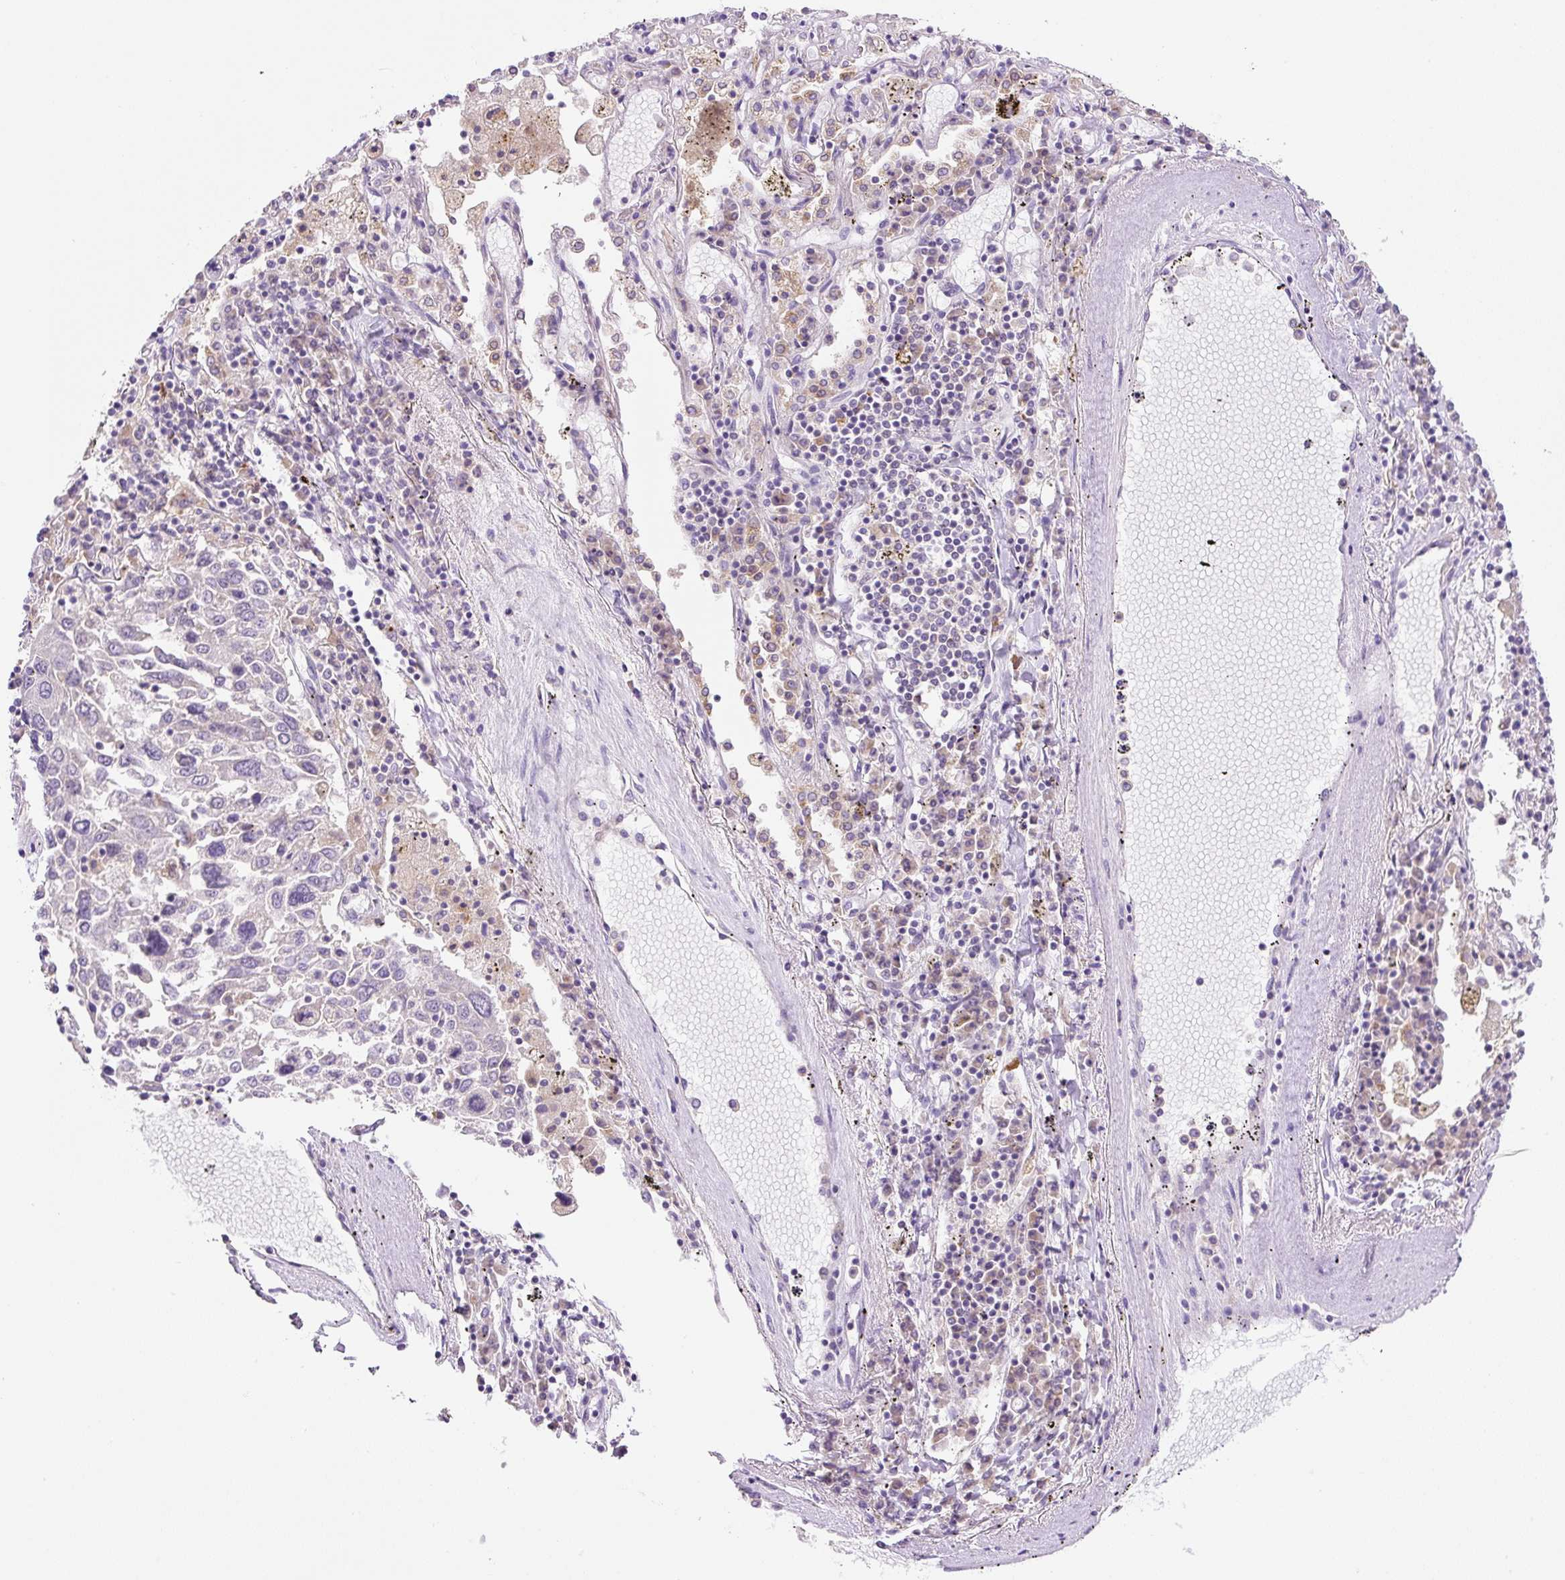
{"staining": {"intensity": "negative", "quantity": "none", "location": "none"}, "tissue": "lung cancer", "cell_type": "Tumor cells", "image_type": "cancer", "snomed": [{"axis": "morphology", "description": "Squamous cell carcinoma, NOS"}, {"axis": "topography", "description": "Lung"}], "caption": "This micrograph is of squamous cell carcinoma (lung) stained with immunohistochemistry (IHC) to label a protein in brown with the nuclei are counter-stained blue. There is no expression in tumor cells.", "gene": "CEBPZOS", "patient": {"sex": "male", "age": 65}}